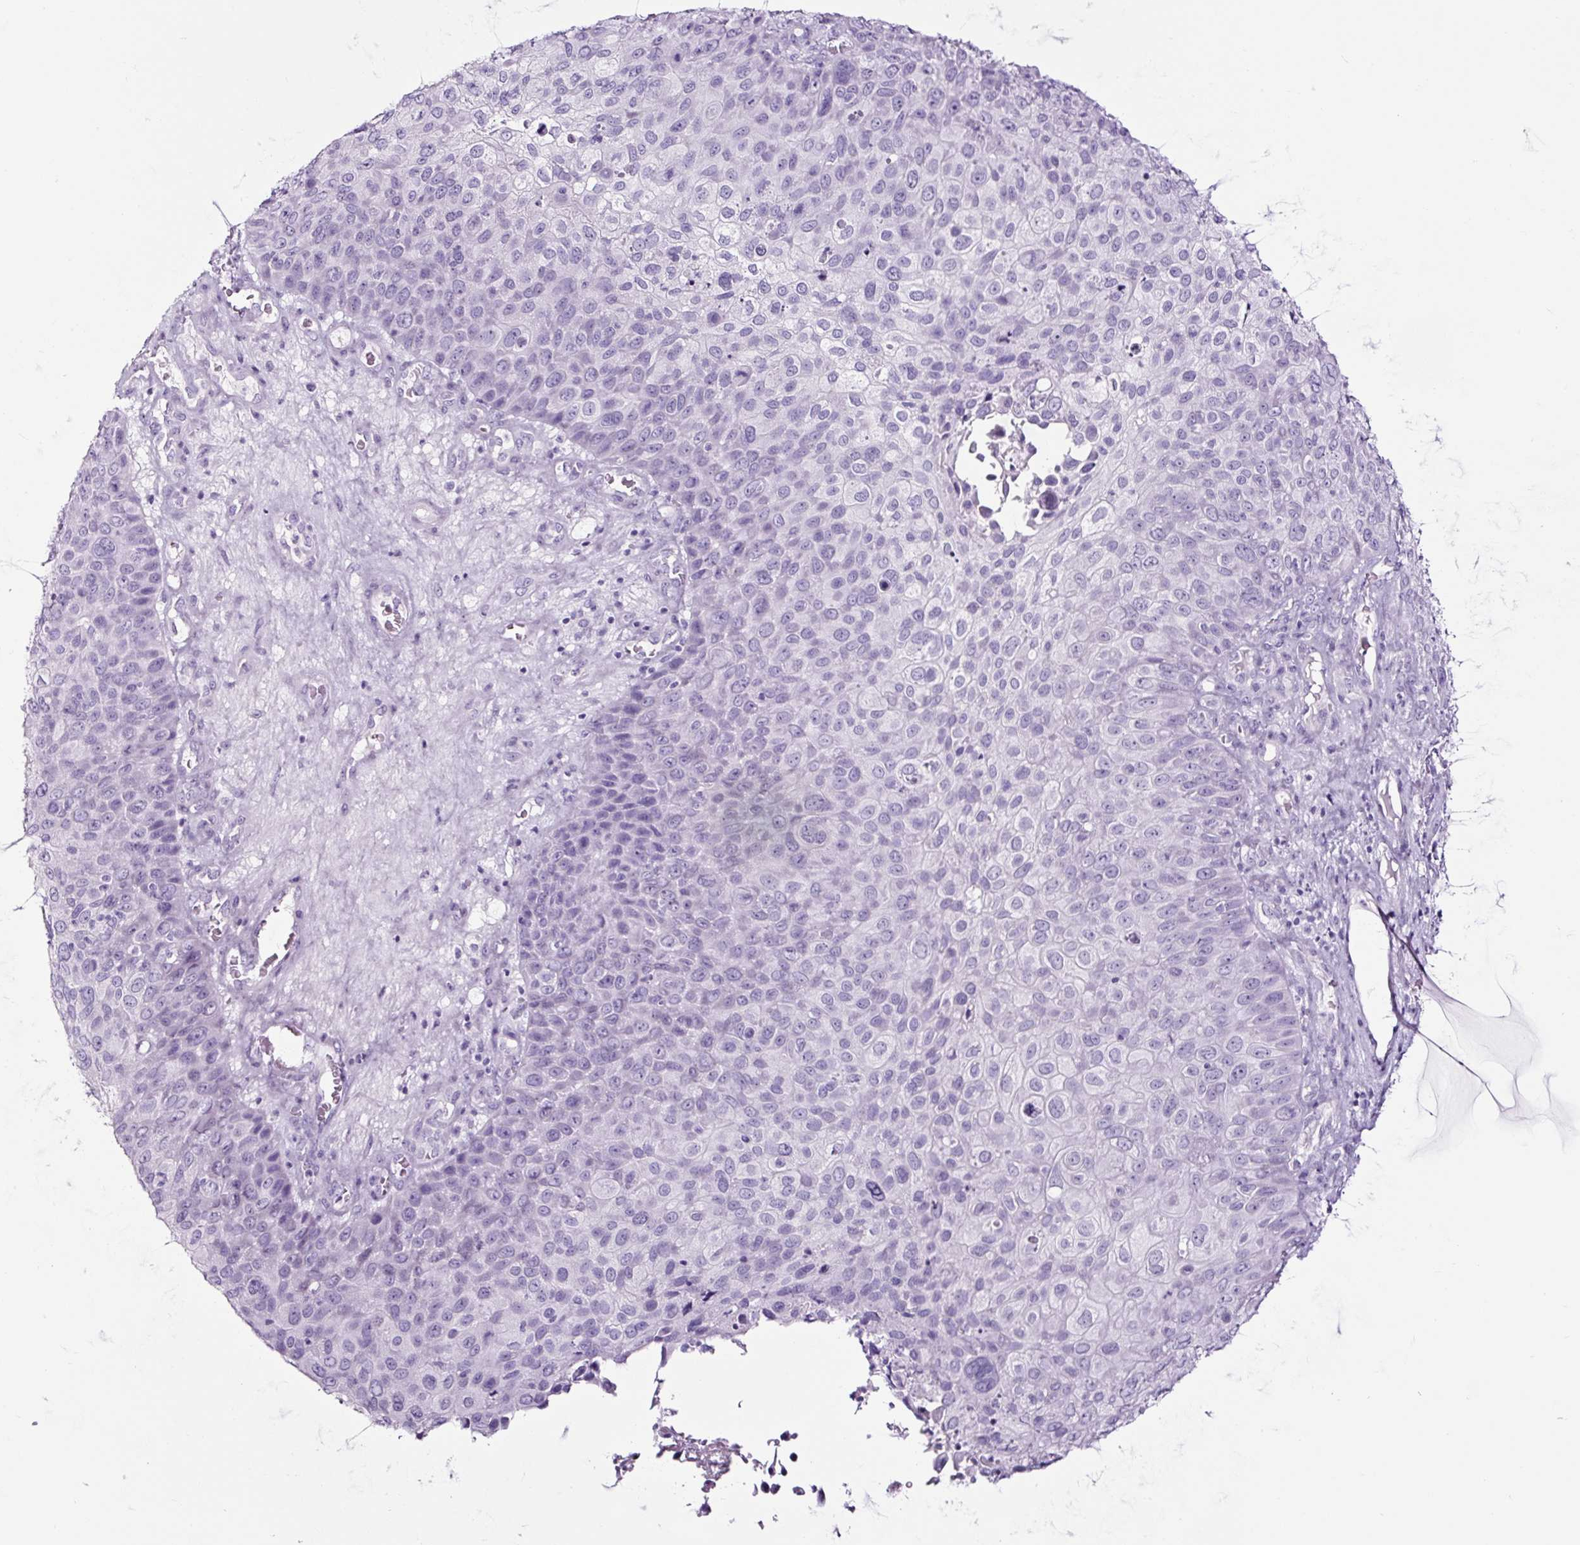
{"staining": {"intensity": "negative", "quantity": "none", "location": "none"}, "tissue": "skin cancer", "cell_type": "Tumor cells", "image_type": "cancer", "snomed": [{"axis": "morphology", "description": "Squamous cell carcinoma, NOS"}, {"axis": "topography", "description": "Skin"}], "caption": "Skin cancer was stained to show a protein in brown. There is no significant positivity in tumor cells.", "gene": "NPHS2", "patient": {"sex": "male", "age": 87}}